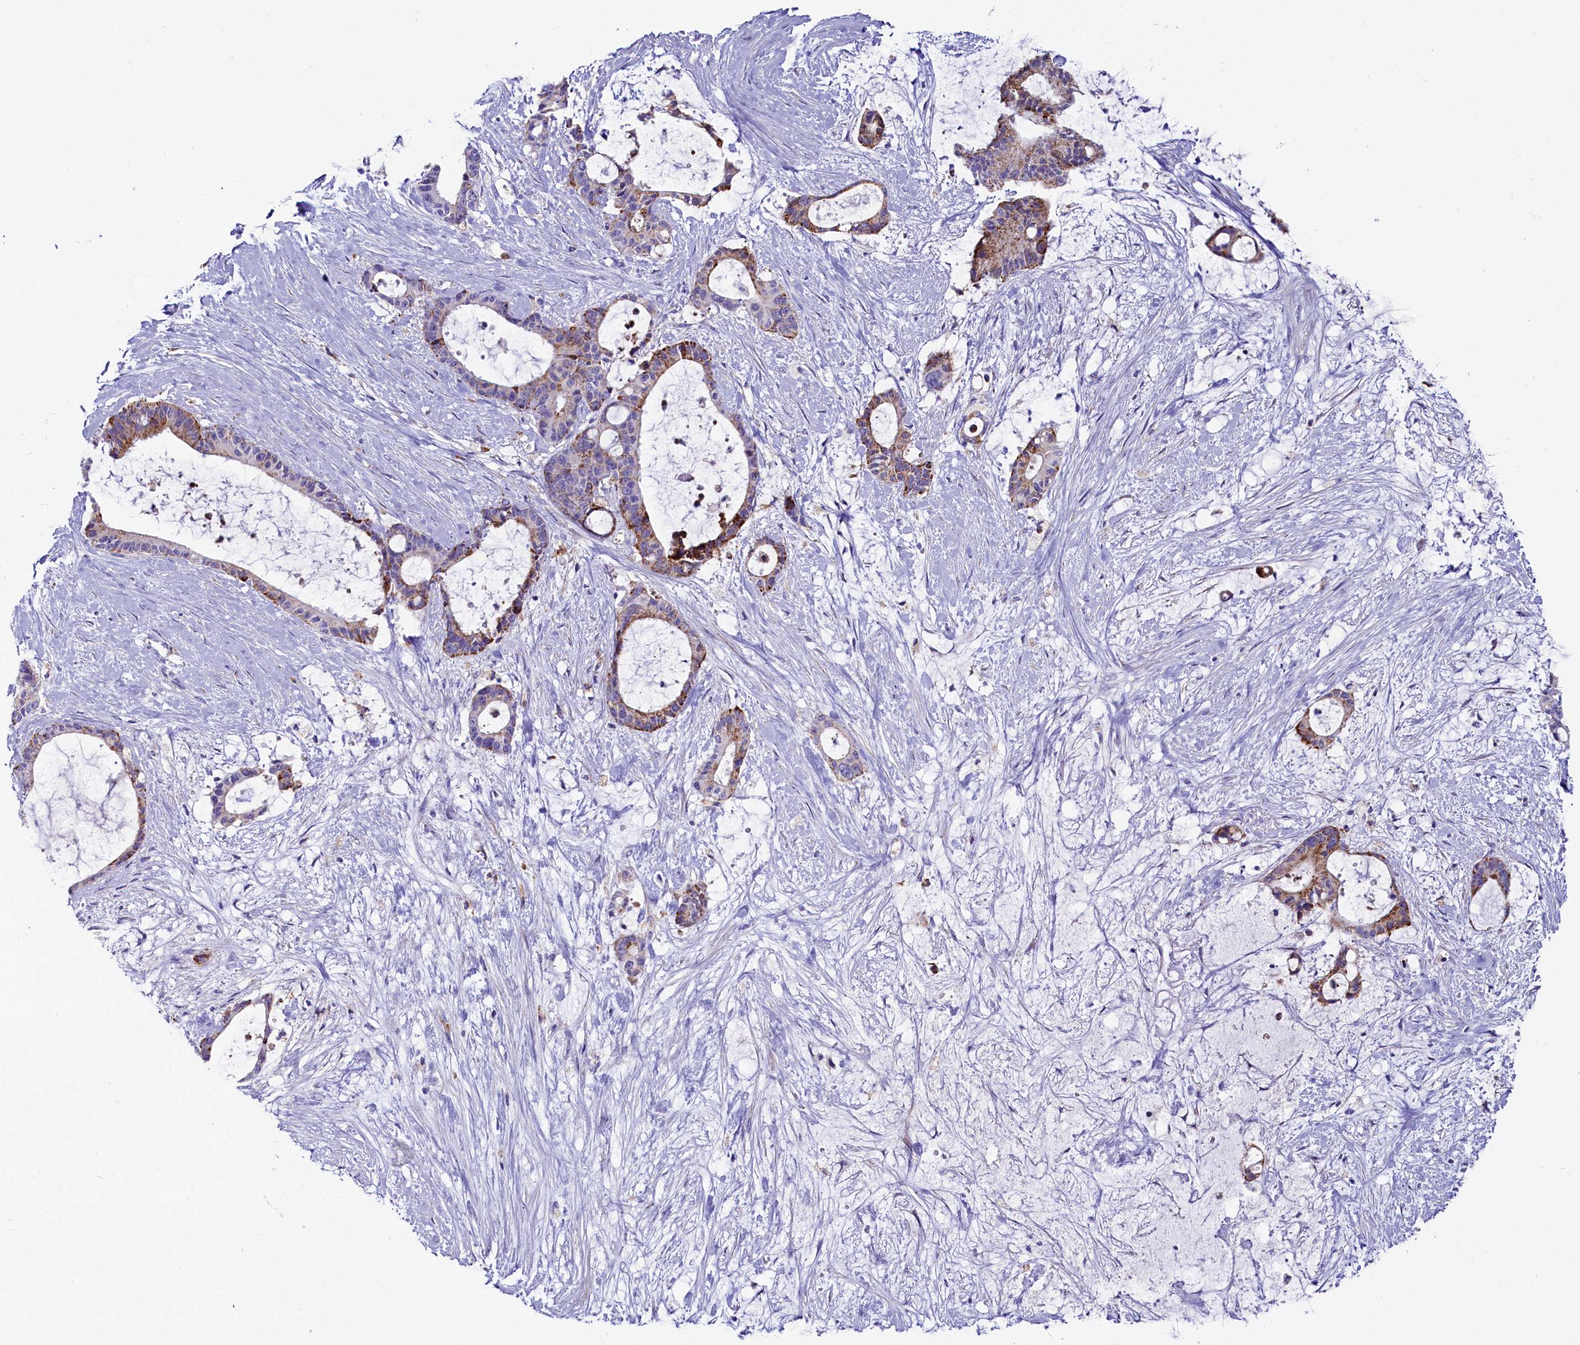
{"staining": {"intensity": "weak", "quantity": "<25%", "location": "cytoplasmic/membranous"}, "tissue": "liver cancer", "cell_type": "Tumor cells", "image_type": "cancer", "snomed": [{"axis": "morphology", "description": "Normal tissue, NOS"}, {"axis": "morphology", "description": "Cholangiocarcinoma"}, {"axis": "topography", "description": "Liver"}, {"axis": "topography", "description": "Peripheral nerve tissue"}], "caption": "The photomicrograph exhibits no staining of tumor cells in liver cancer (cholangiocarcinoma).", "gene": "IL20RA", "patient": {"sex": "female", "age": 73}}